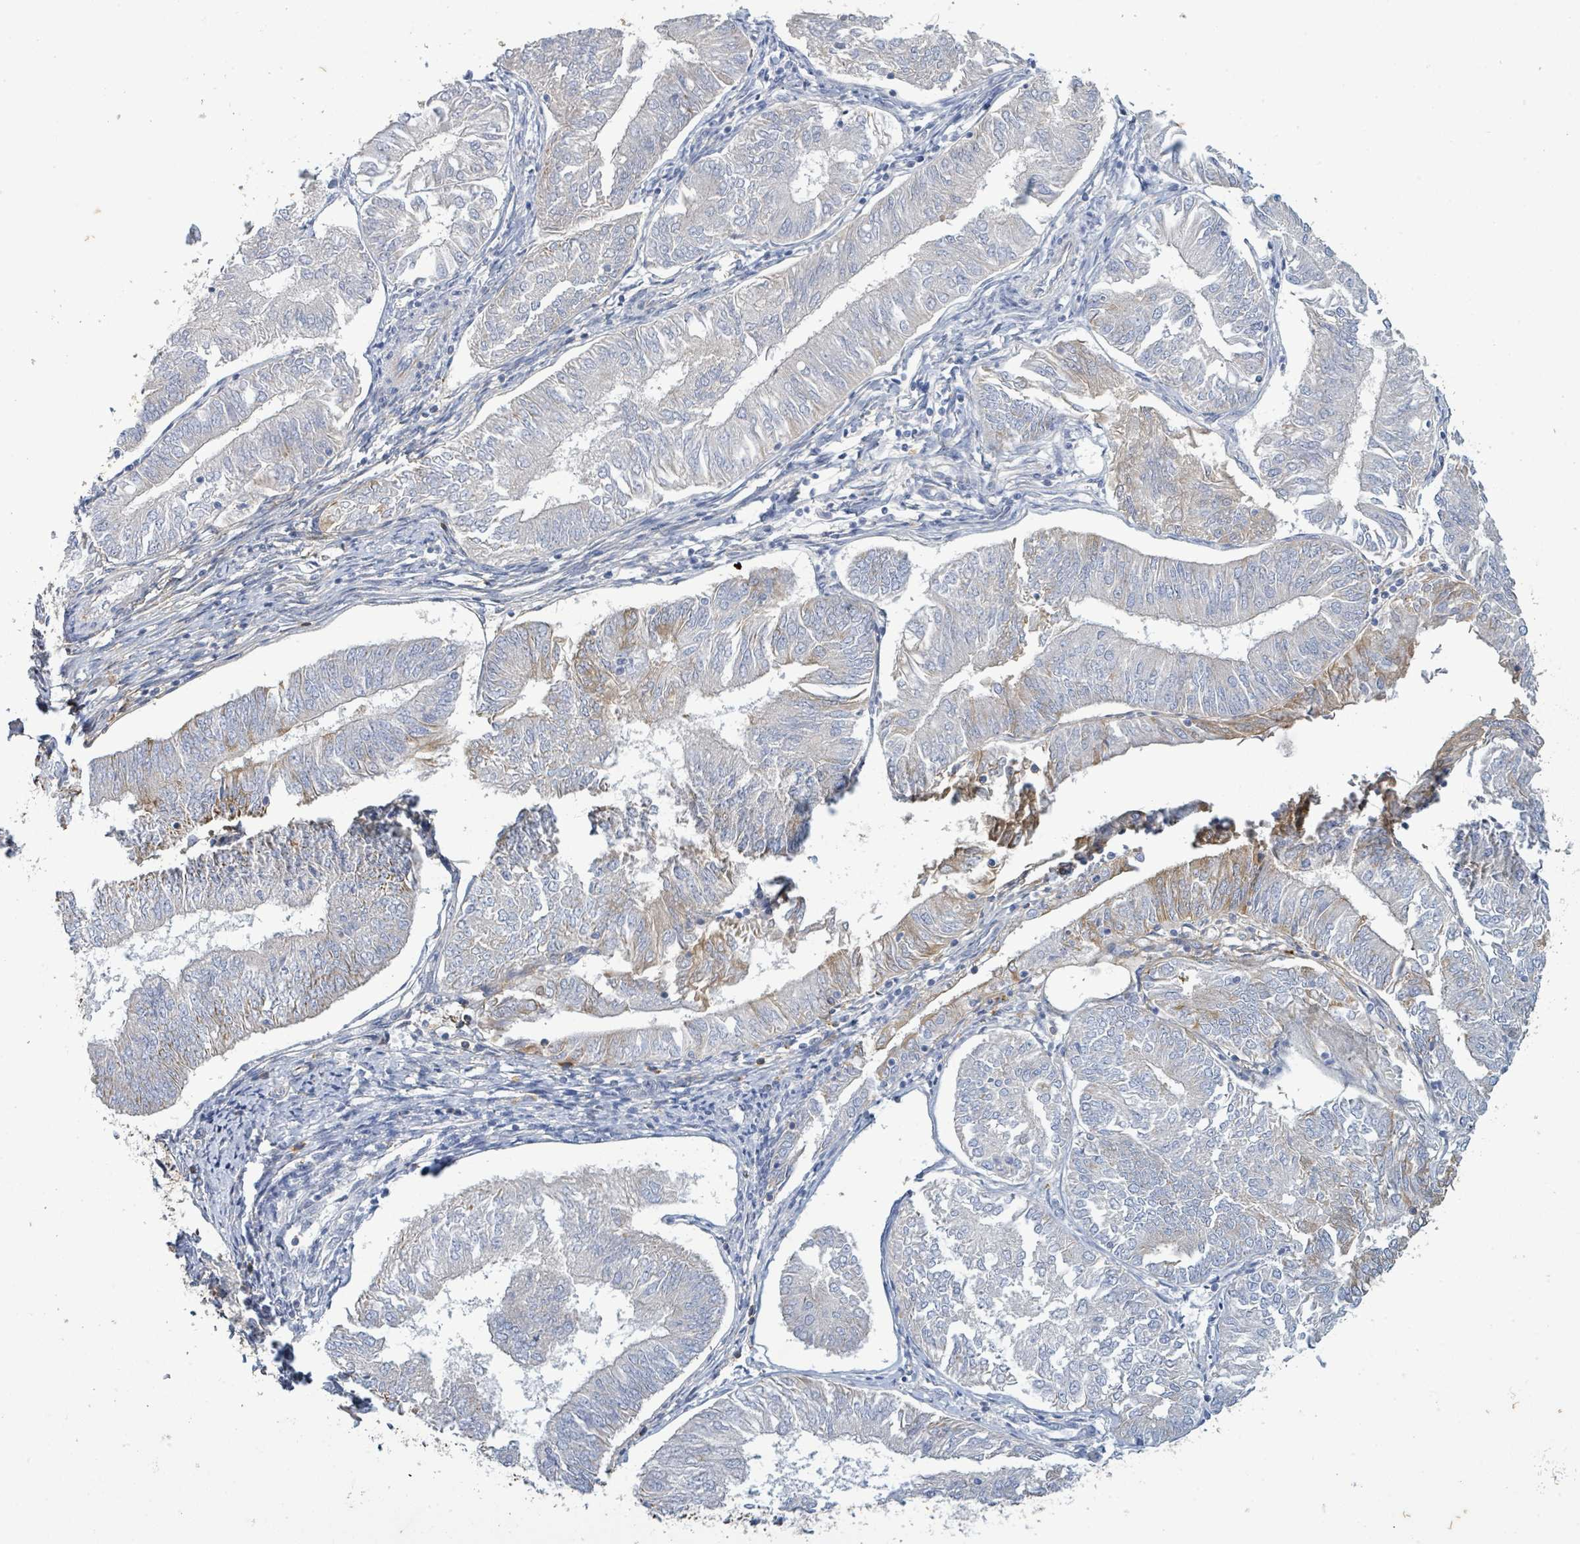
{"staining": {"intensity": "weak", "quantity": "25%-75%", "location": "cytoplasmic/membranous"}, "tissue": "endometrial cancer", "cell_type": "Tumor cells", "image_type": "cancer", "snomed": [{"axis": "morphology", "description": "Adenocarcinoma, NOS"}, {"axis": "topography", "description": "Endometrium"}], "caption": "Protein analysis of adenocarcinoma (endometrial) tissue shows weak cytoplasmic/membranous staining in about 25%-75% of tumor cells.", "gene": "ALG12", "patient": {"sex": "female", "age": 58}}